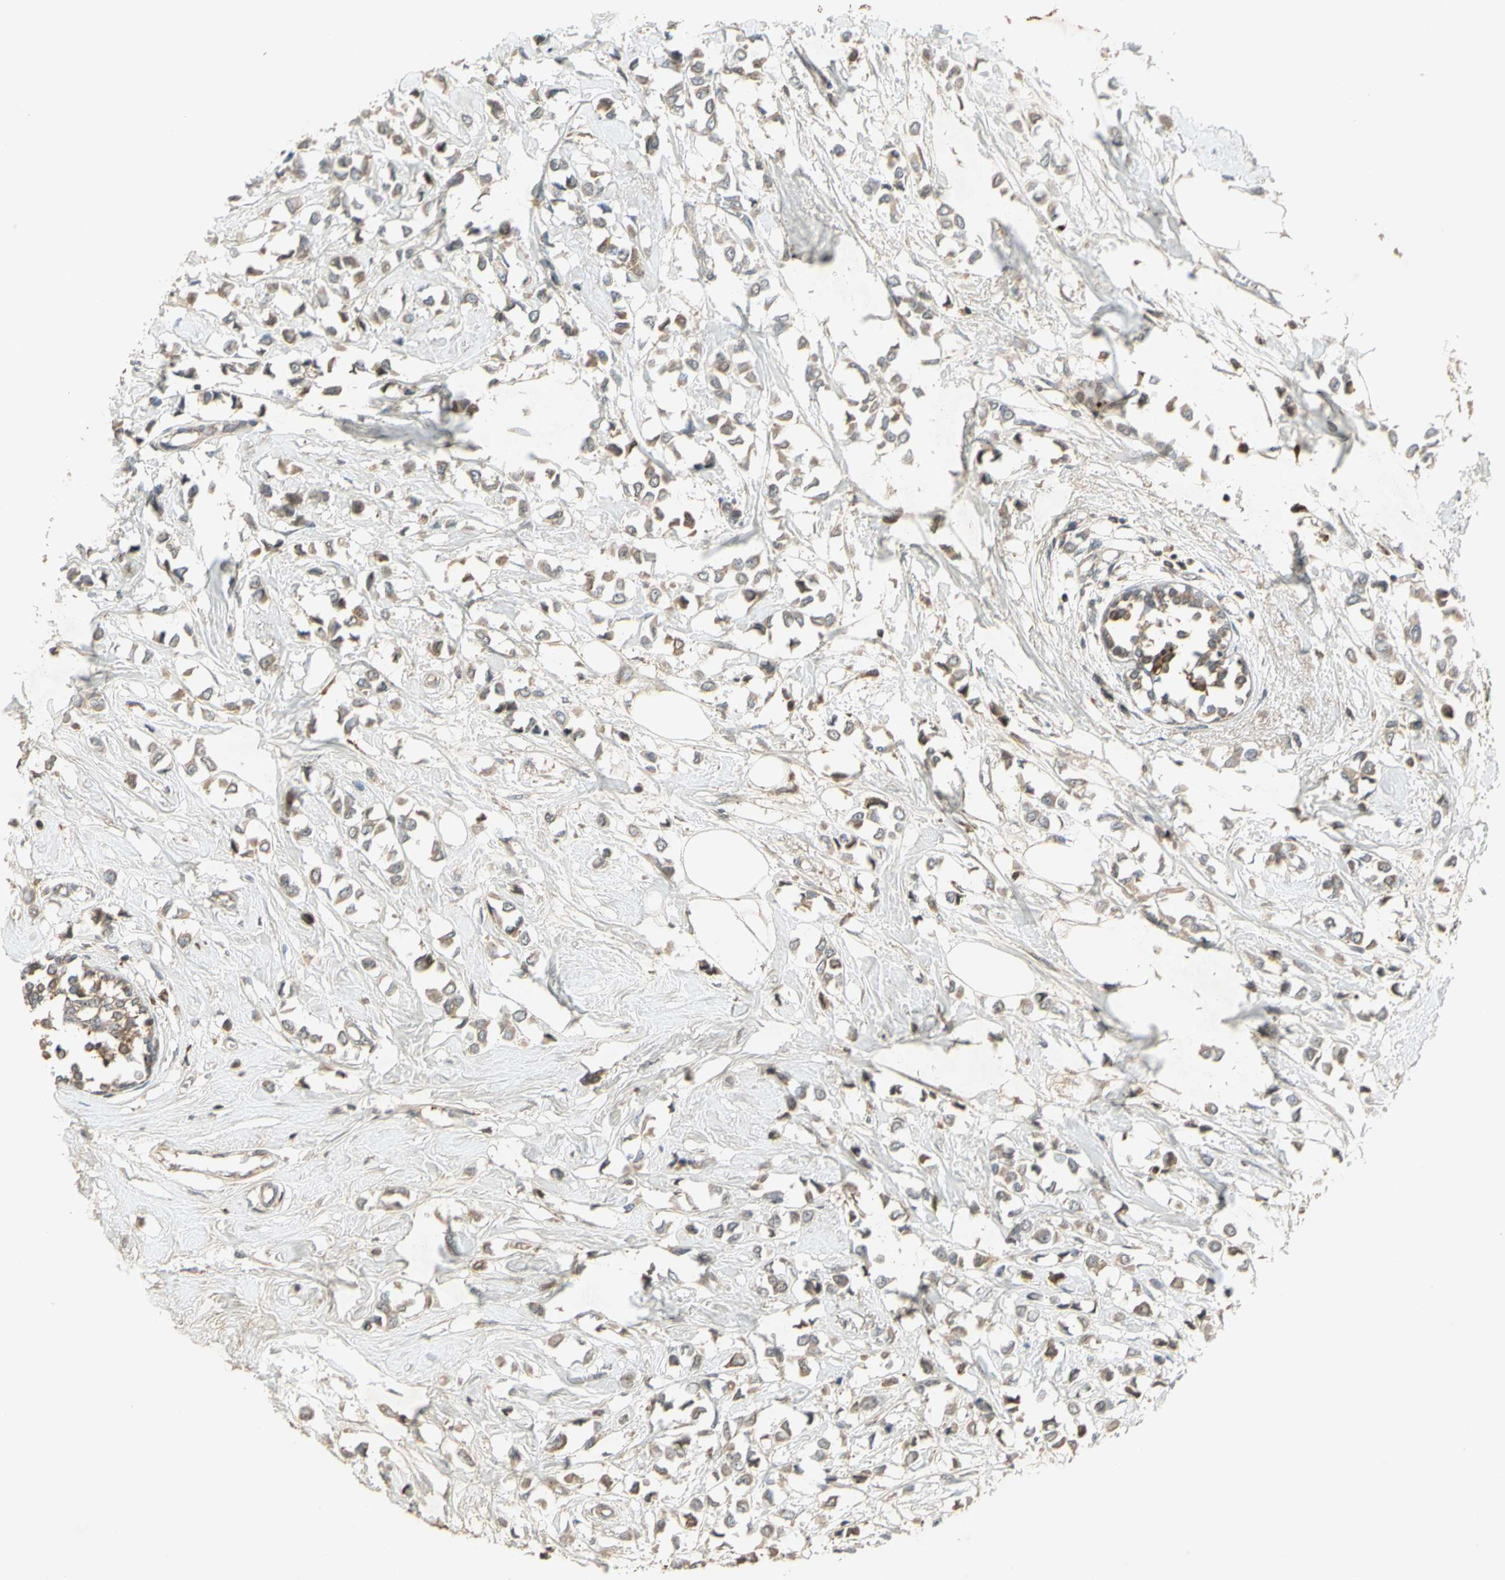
{"staining": {"intensity": "weak", "quantity": "25%-75%", "location": "cytoplasmic/membranous"}, "tissue": "breast cancer", "cell_type": "Tumor cells", "image_type": "cancer", "snomed": [{"axis": "morphology", "description": "Lobular carcinoma"}, {"axis": "topography", "description": "Breast"}], "caption": "Brown immunohistochemical staining in breast lobular carcinoma shows weak cytoplasmic/membranous staining in about 25%-75% of tumor cells.", "gene": "NRG4", "patient": {"sex": "female", "age": 51}}